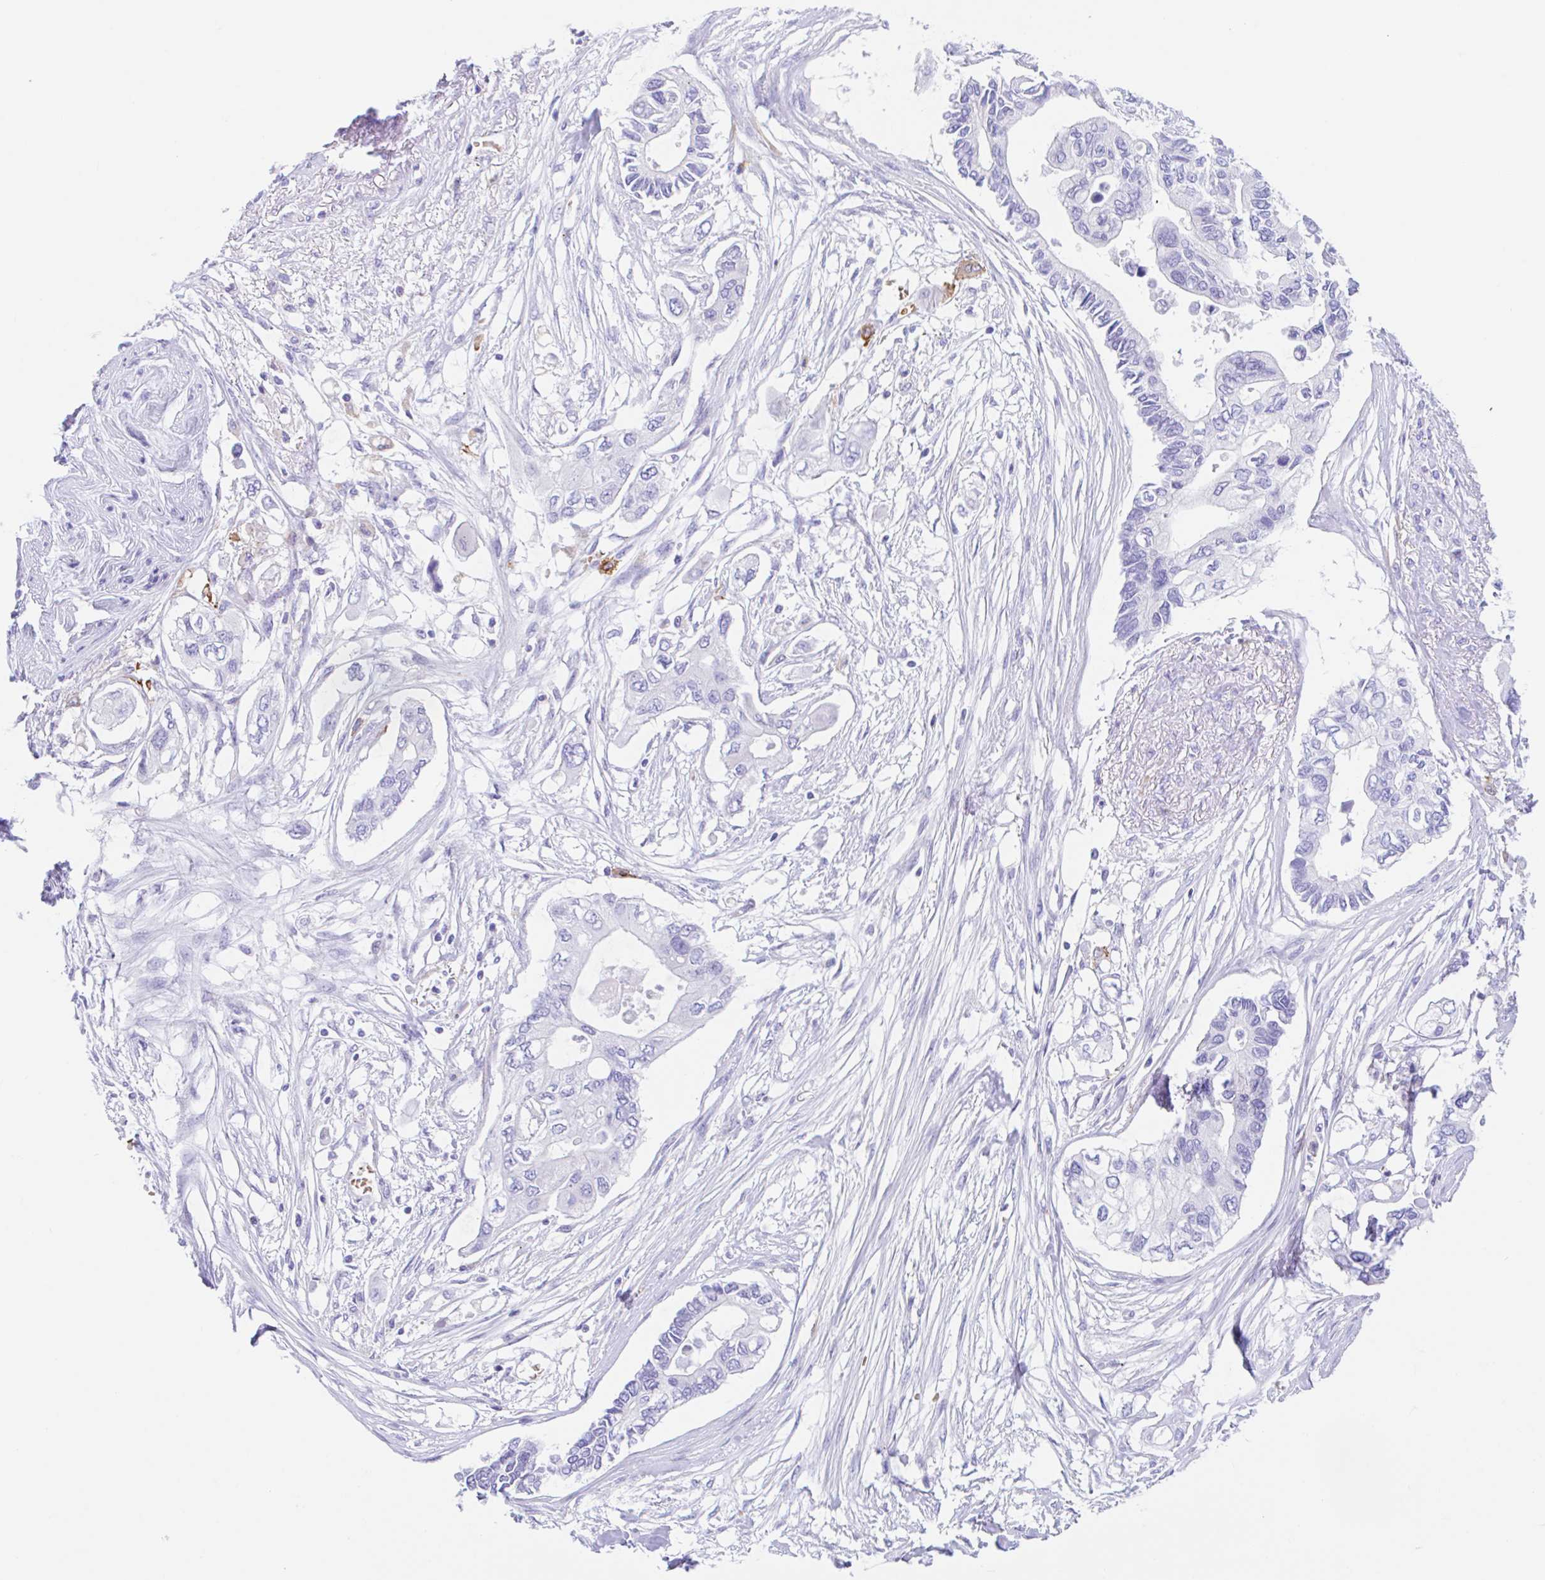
{"staining": {"intensity": "negative", "quantity": "none", "location": "none"}, "tissue": "pancreatic cancer", "cell_type": "Tumor cells", "image_type": "cancer", "snomed": [{"axis": "morphology", "description": "Adenocarcinoma, NOS"}, {"axis": "topography", "description": "Pancreas"}], "caption": "Immunohistochemistry photomicrograph of neoplastic tissue: human adenocarcinoma (pancreatic) stained with DAB (3,3'-diaminobenzidine) shows no significant protein staining in tumor cells.", "gene": "ANKRD9", "patient": {"sex": "female", "age": 63}}